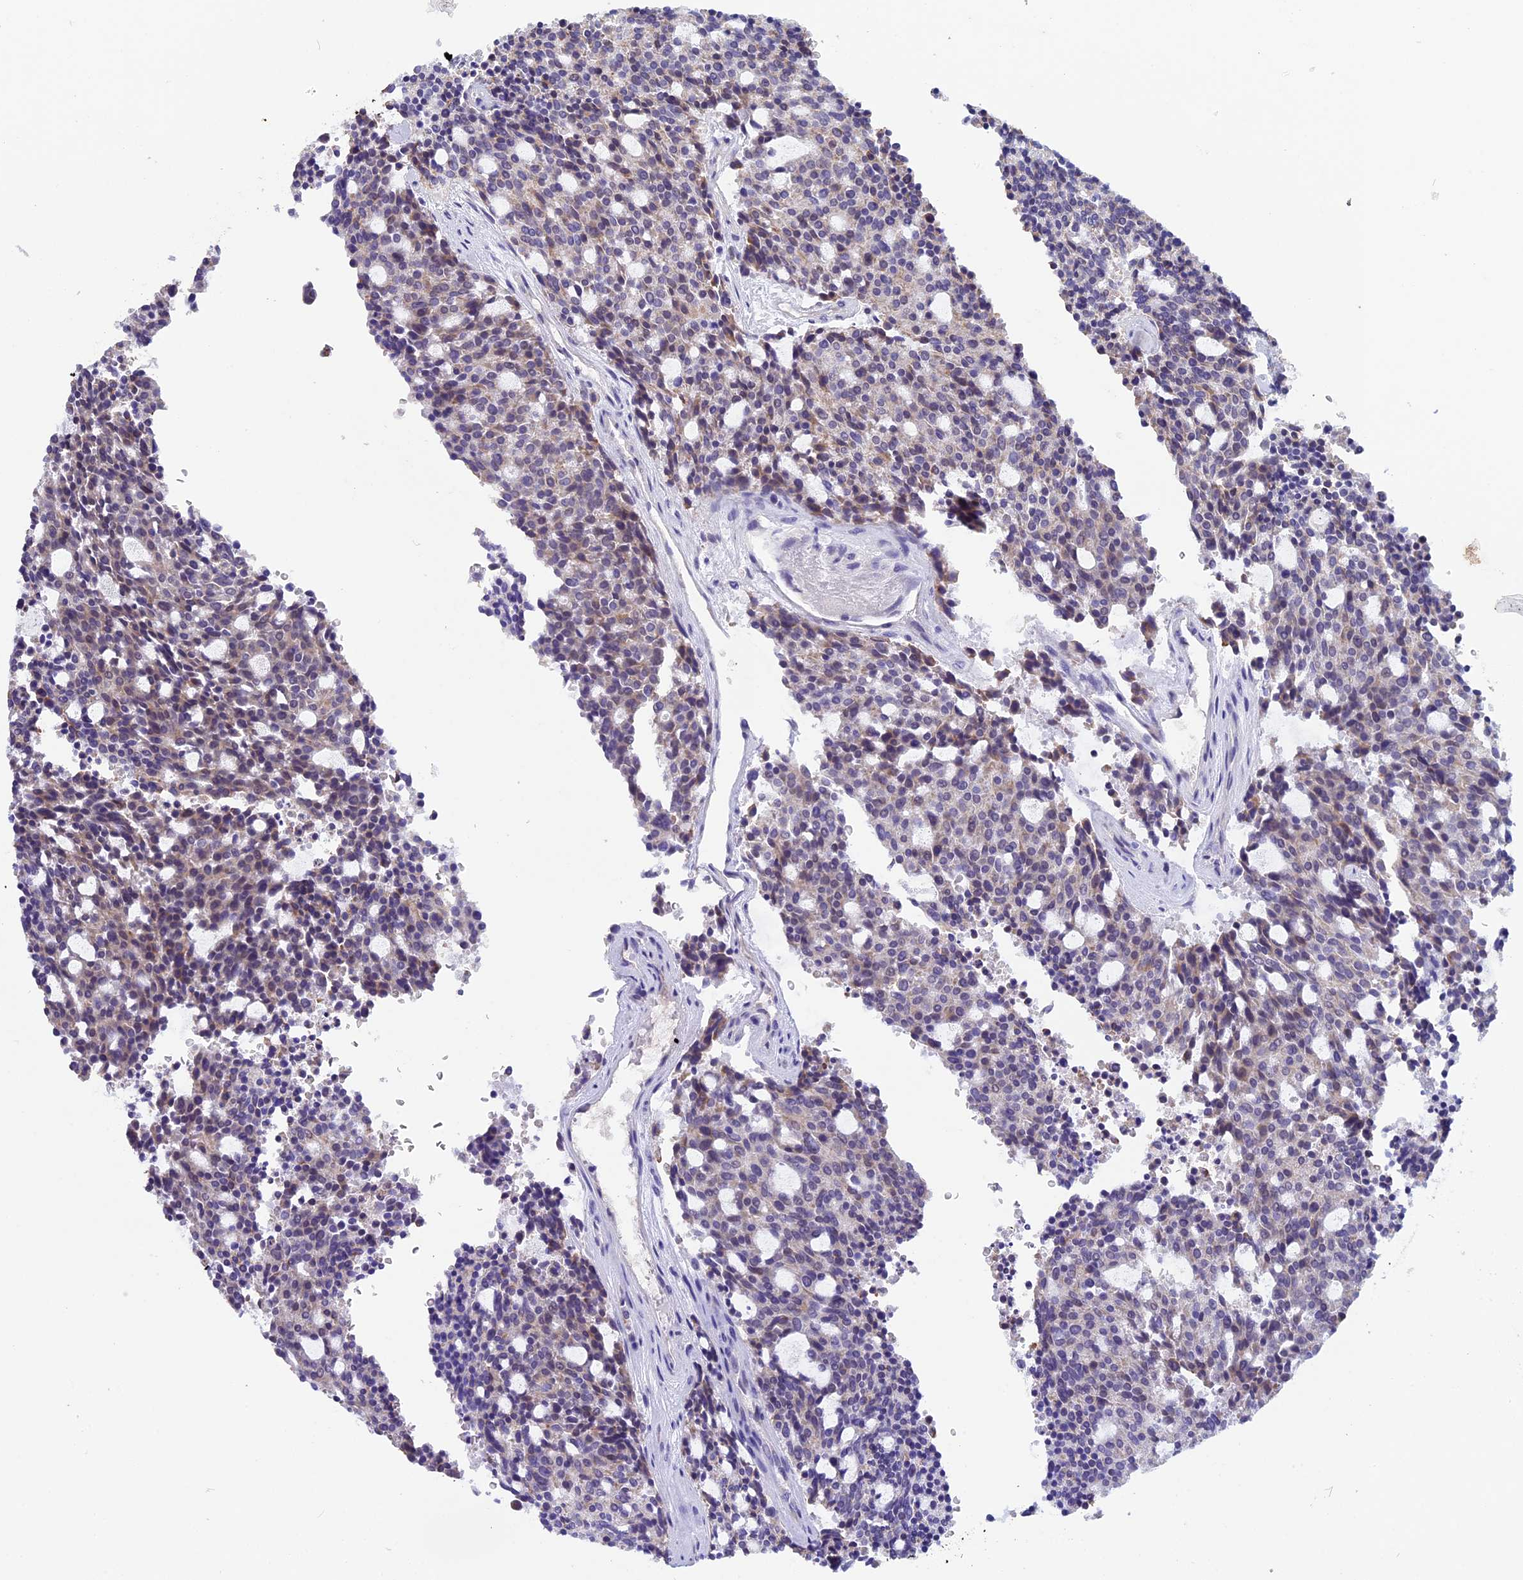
{"staining": {"intensity": "weak", "quantity": "25%-75%", "location": "cytoplasmic/membranous"}, "tissue": "carcinoid", "cell_type": "Tumor cells", "image_type": "cancer", "snomed": [{"axis": "morphology", "description": "Carcinoid, malignant, NOS"}, {"axis": "topography", "description": "Pancreas"}], "caption": "Tumor cells reveal low levels of weak cytoplasmic/membranous positivity in about 25%-75% of cells in human carcinoid.", "gene": "ZNF317", "patient": {"sex": "female", "age": 54}}